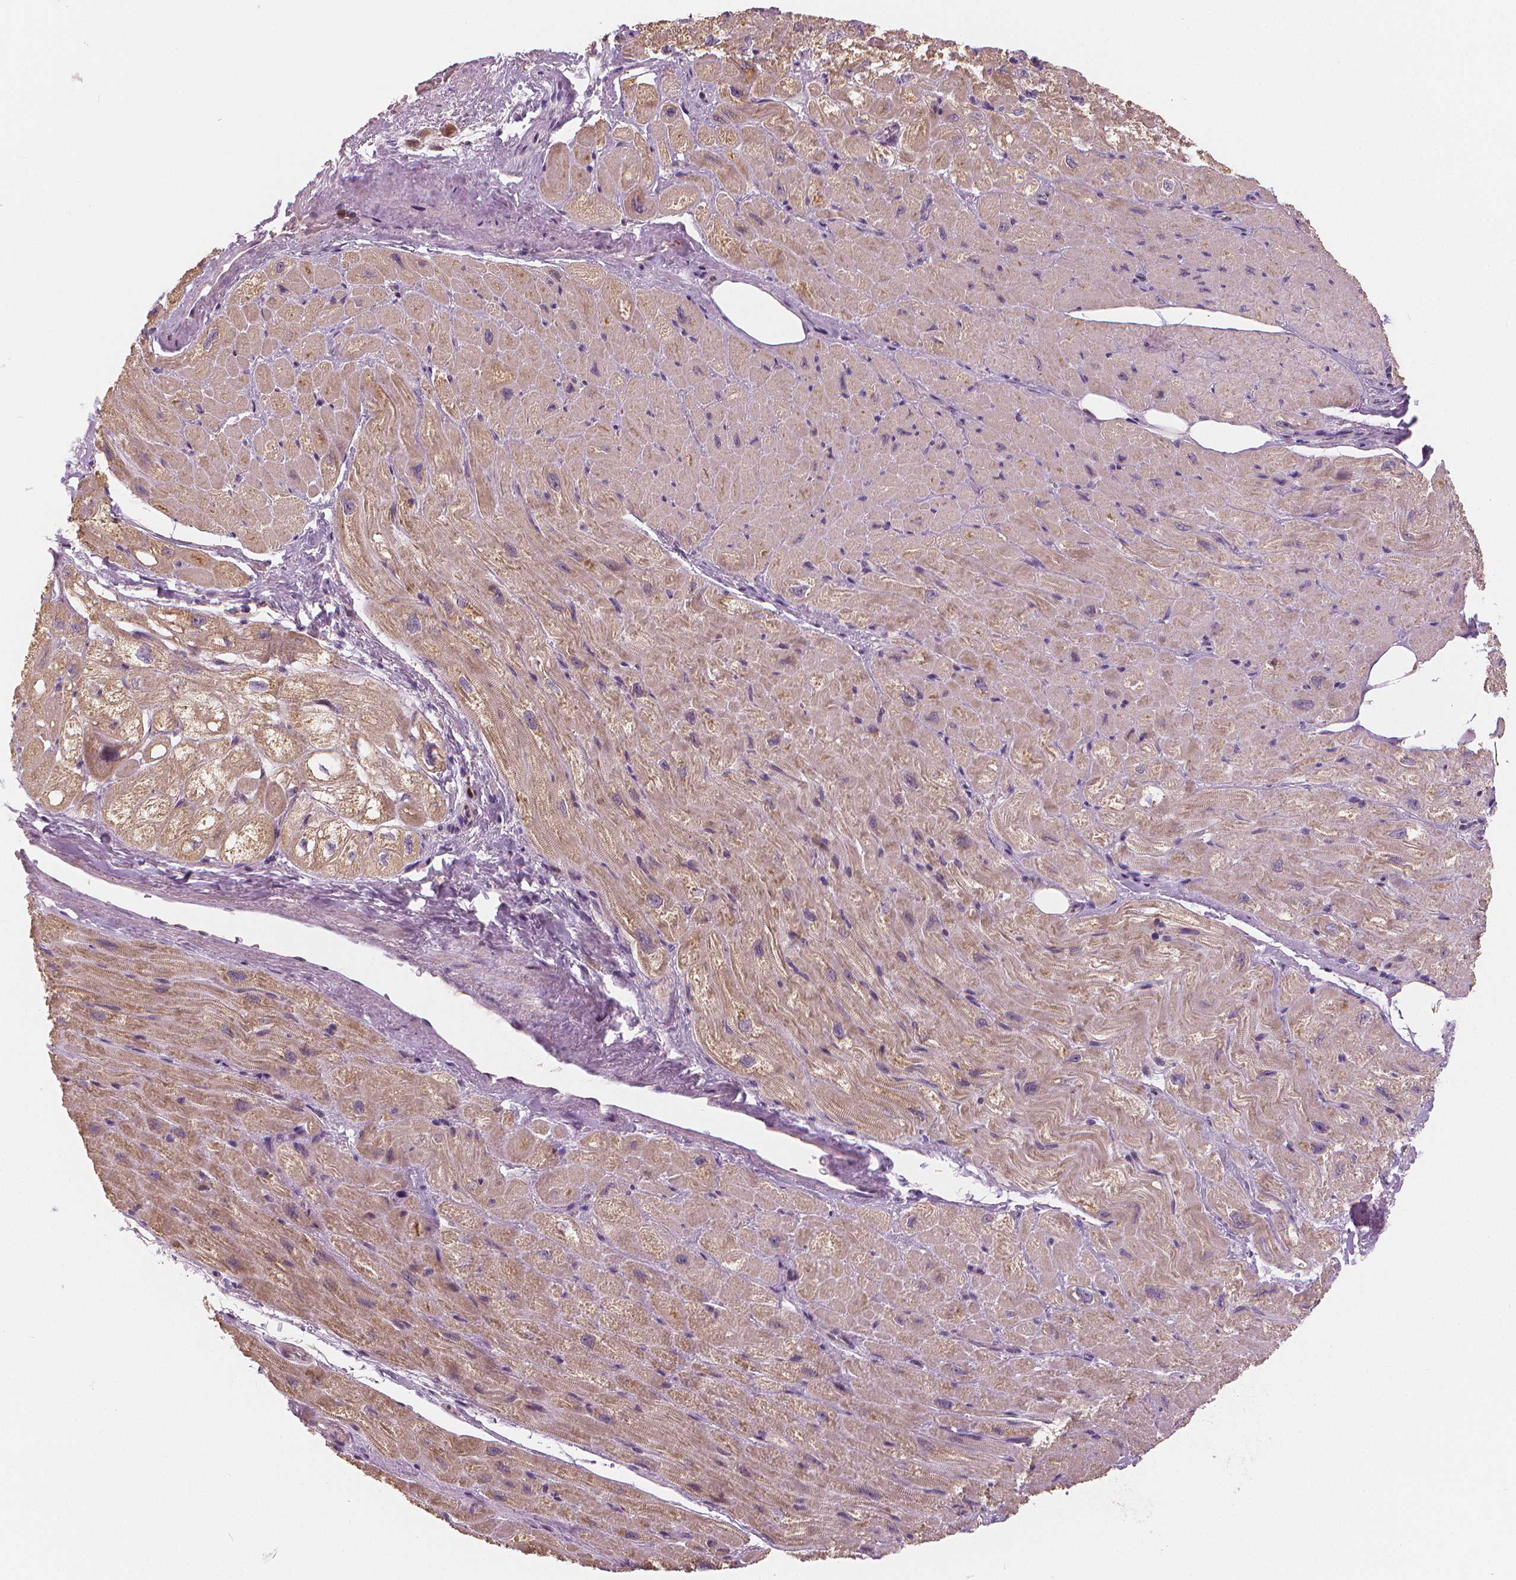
{"staining": {"intensity": "moderate", "quantity": "25%-75%", "location": "cytoplasmic/membranous"}, "tissue": "heart muscle", "cell_type": "Cardiomyocytes", "image_type": "normal", "snomed": [{"axis": "morphology", "description": "Normal tissue, NOS"}, {"axis": "topography", "description": "Heart"}], "caption": "This image displays immunohistochemistry staining of unremarkable human heart muscle, with medium moderate cytoplasmic/membranous expression in about 25%-75% of cardiomyocytes.", "gene": "RNASE7", "patient": {"sex": "female", "age": 69}}